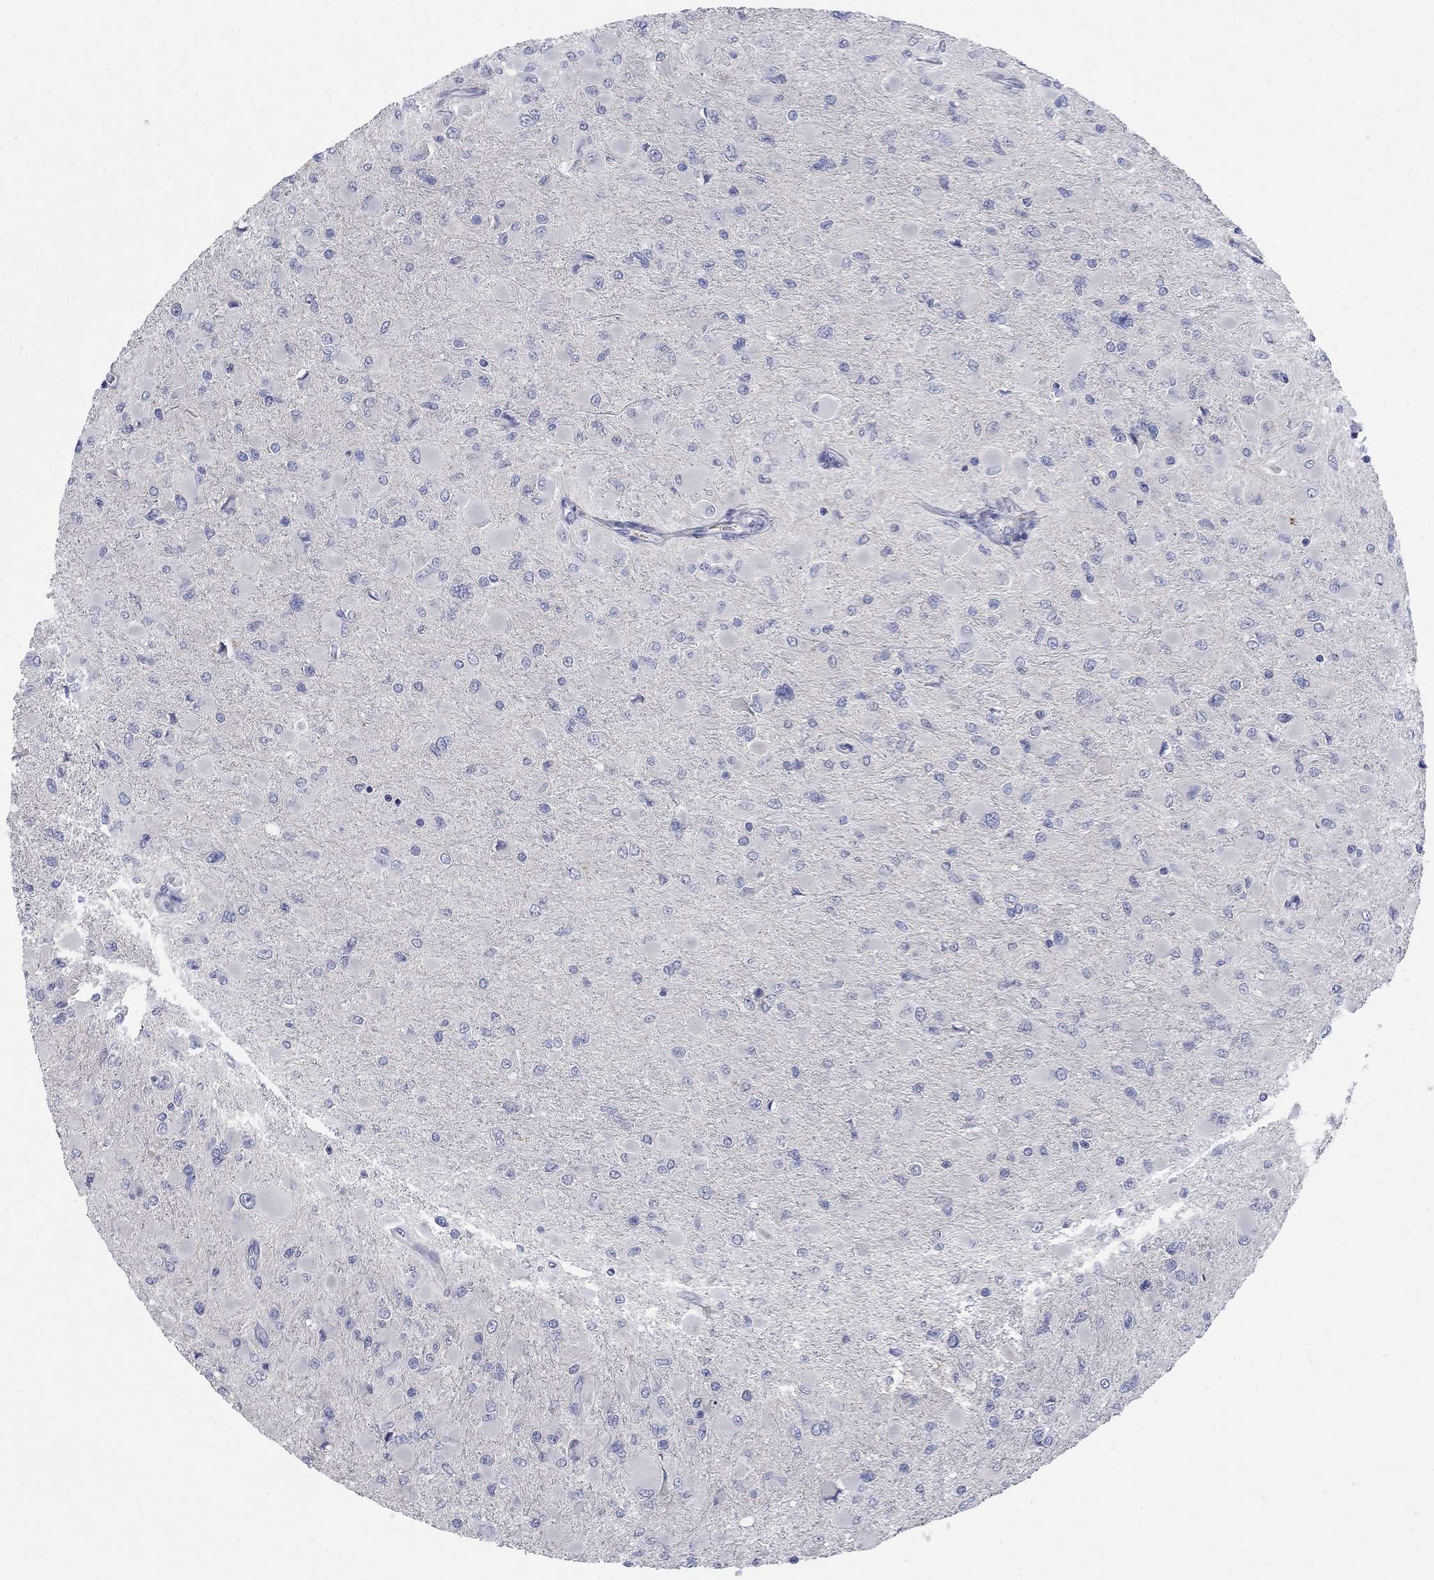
{"staining": {"intensity": "negative", "quantity": "none", "location": "none"}, "tissue": "glioma", "cell_type": "Tumor cells", "image_type": "cancer", "snomed": [{"axis": "morphology", "description": "Glioma, malignant, High grade"}, {"axis": "topography", "description": "Cerebral cortex"}], "caption": "The immunohistochemistry micrograph has no significant positivity in tumor cells of glioma tissue.", "gene": "TMEM249", "patient": {"sex": "female", "age": 36}}